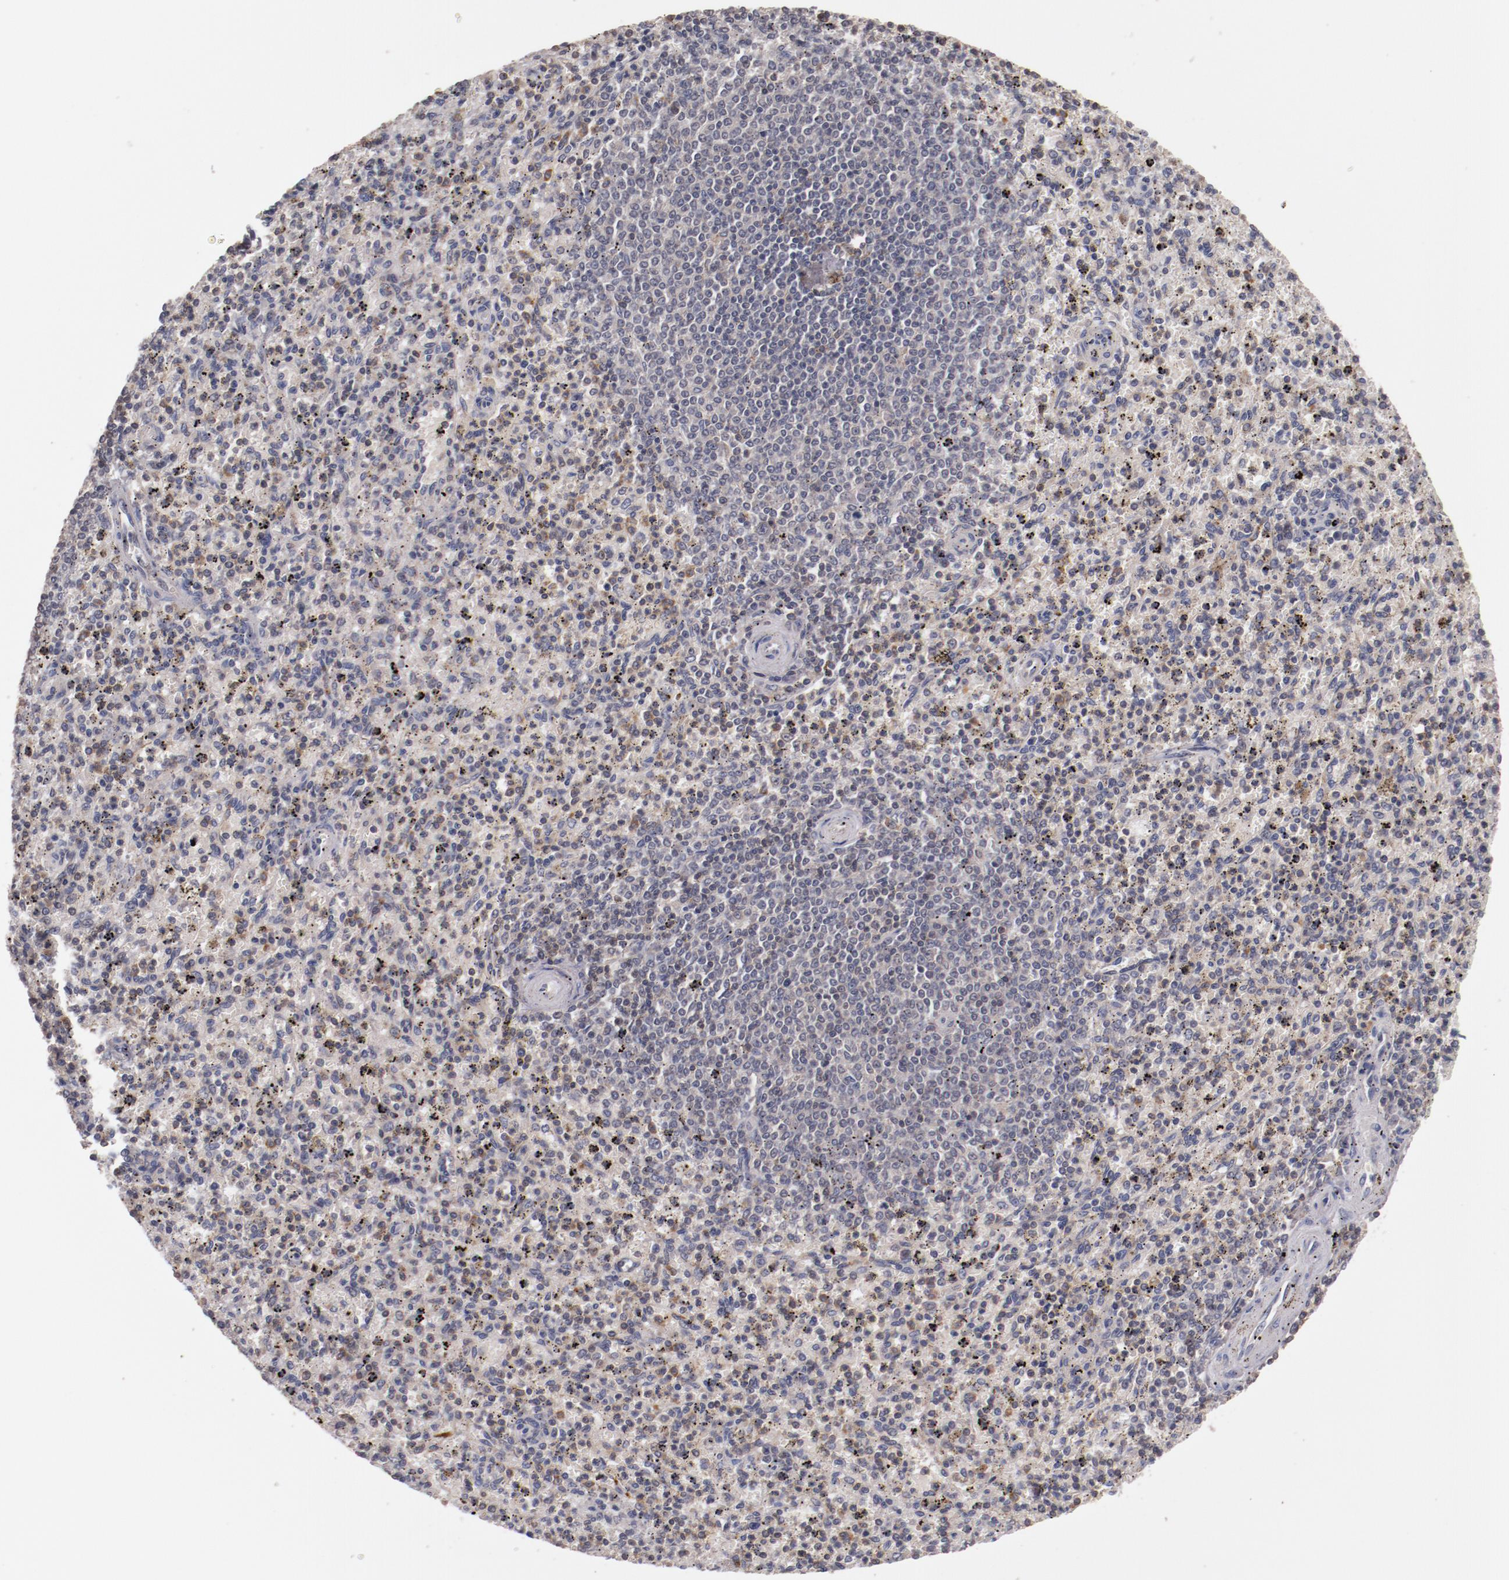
{"staining": {"intensity": "negative", "quantity": "none", "location": "none"}, "tissue": "spleen", "cell_type": "Cells in red pulp", "image_type": "normal", "snomed": [{"axis": "morphology", "description": "Normal tissue, NOS"}, {"axis": "topography", "description": "Spleen"}], "caption": "IHC image of normal spleen: human spleen stained with DAB (3,3'-diaminobenzidine) exhibits no significant protein expression in cells in red pulp. (Immunohistochemistry (ihc), brightfield microscopy, high magnification).", "gene": "MBL2", "patient": {"sex": "male", "age": 72}}